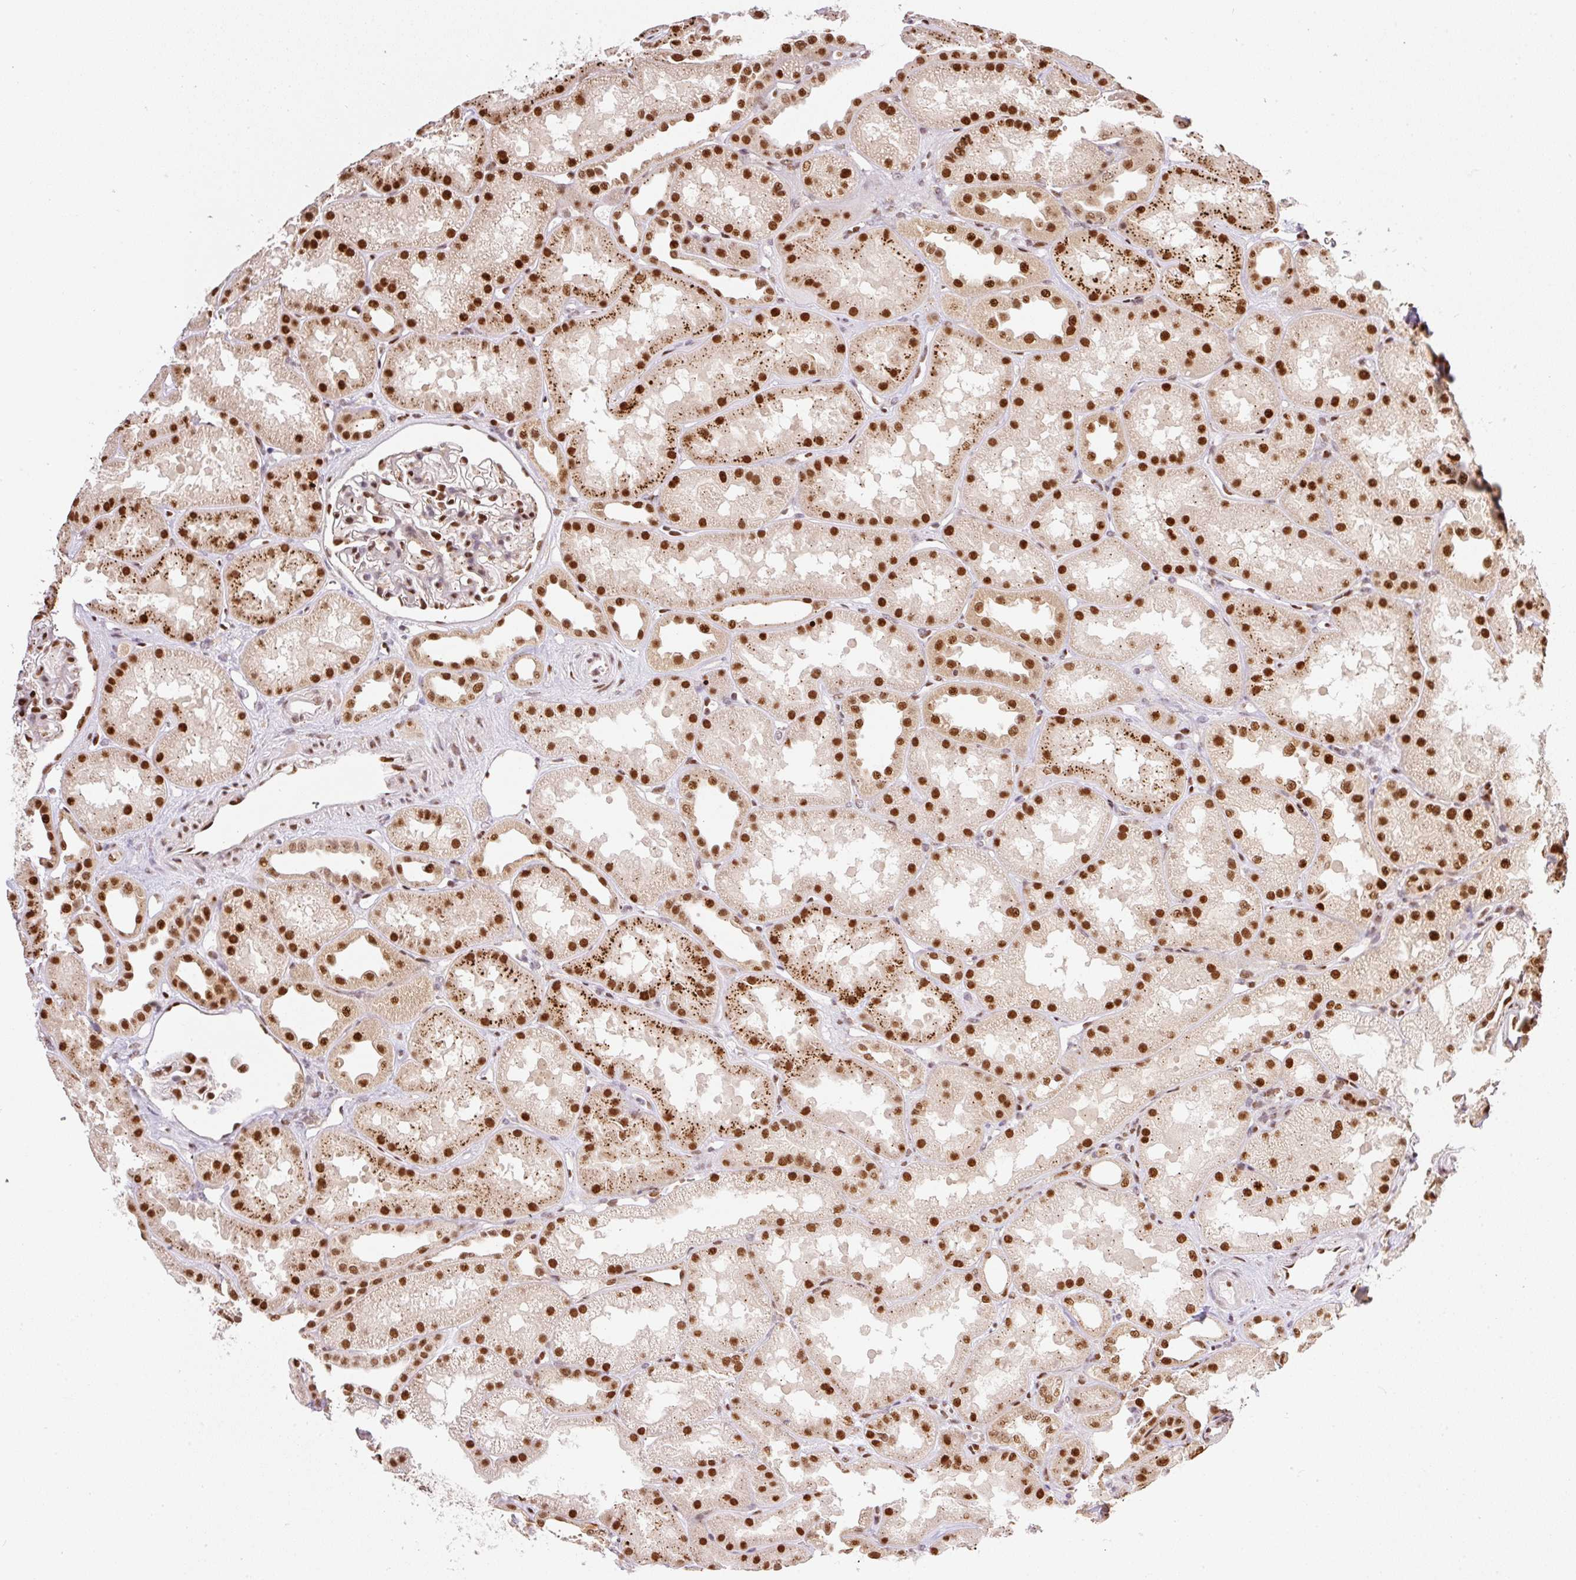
{"staining": {"intensity": "strong", "quantity": ">75%", "location": "nuclear"}, "tissue": "kidney", "cell_type": "Cells in glomeruli", "image_type": "normal", "snomed": [{"axis": "morphology", "description": "Normal tissue, NOS"}, {"axis": "topography", "description": "Kidney"}], "caption": "Immunohistochemistry (IHC) staining of normal kidney, which reveals high levels of strong nuclear staining in approximately >75% of cells in glomeruli indicating strong nuclear protein expression. The staining was performed using DAB (3,3'-diaminobenzidine) (brown) for protein detection and nuclei were counterstained in hematoxylin (blue).", "gene": "GPR139", "patient": {"sex": "male", "age": 61}}